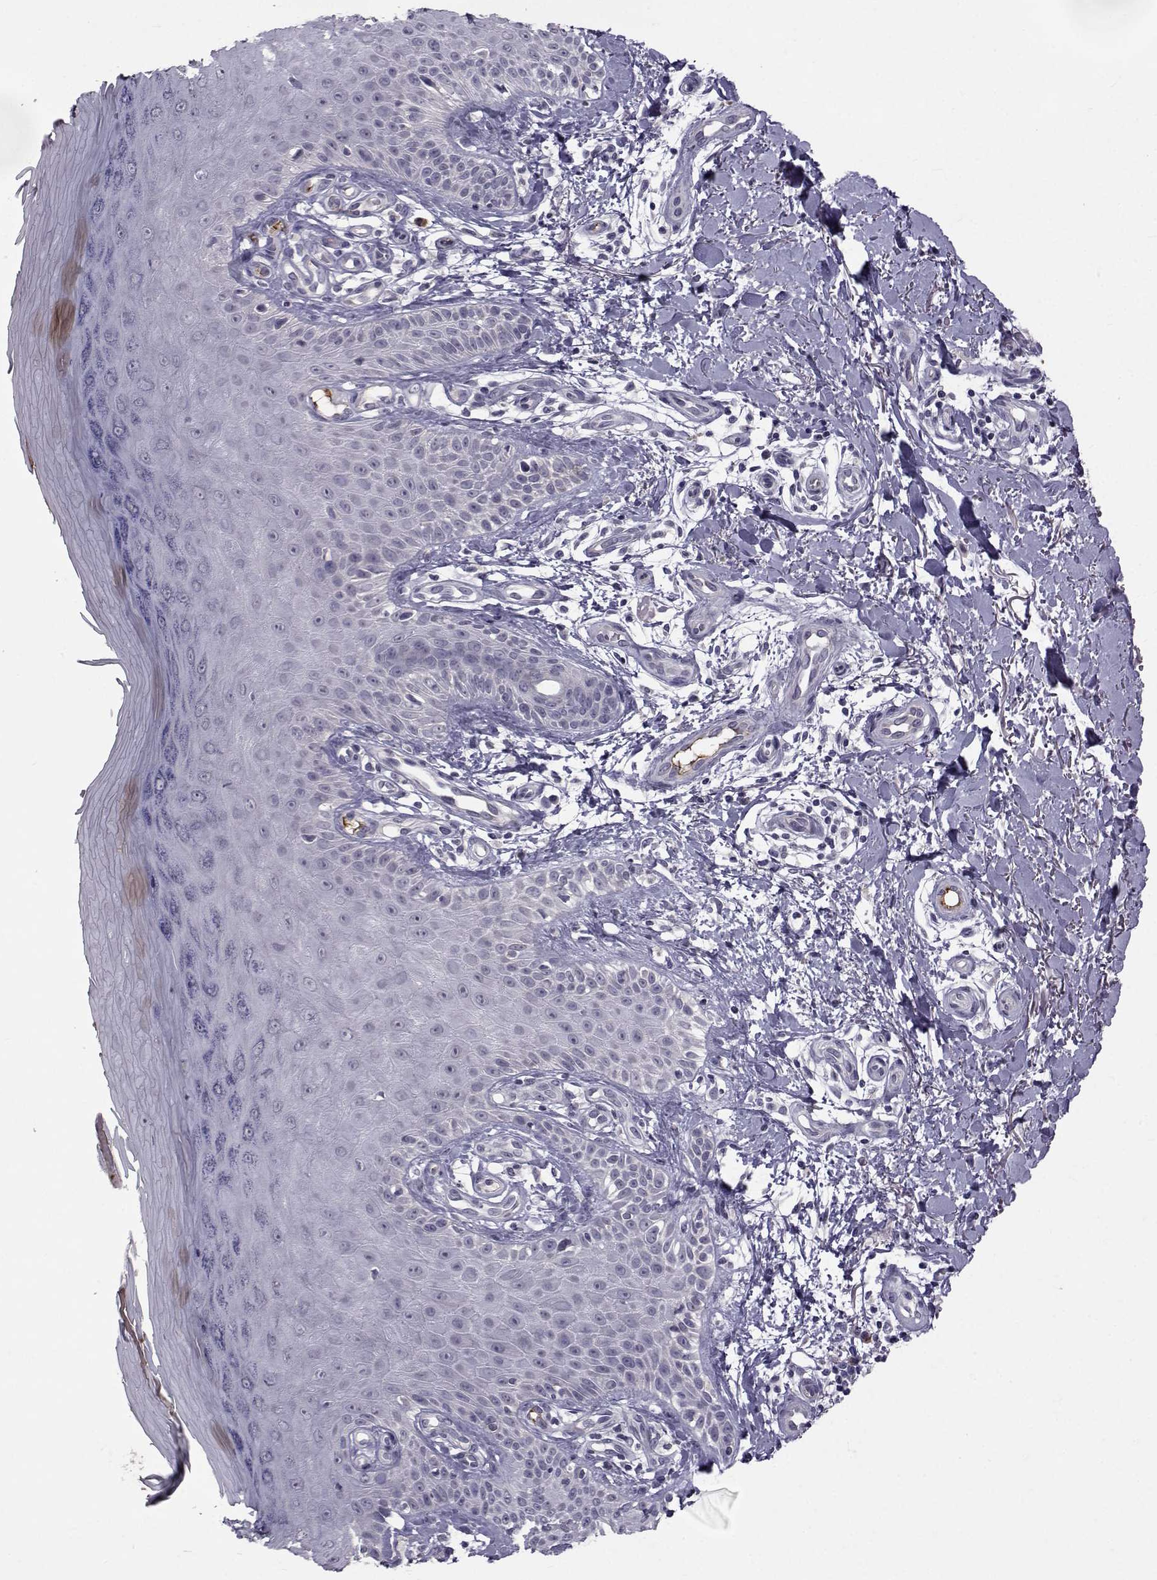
{"staining": {"intensity": "negative", "quantity": "none", "location": "none"}, "tissue": "skin", "cell_type": "Fibroblasts", "image_type": "normal", "snomed": [{"axis": "morphology", "description": "Normal tissue, NOS"}, {"axis": "morphology", "description": "Inflammation, NOS"}, {"axis": "morphology", "description": "Fibrosis, NOS"}, {"axis": "topography", "description": "Skin"}], "caption": "There is no significant staining in fibroblasts of skin.", "gene": "TNFRSF11B", "patient": {"sex": "male", "age": 71}}